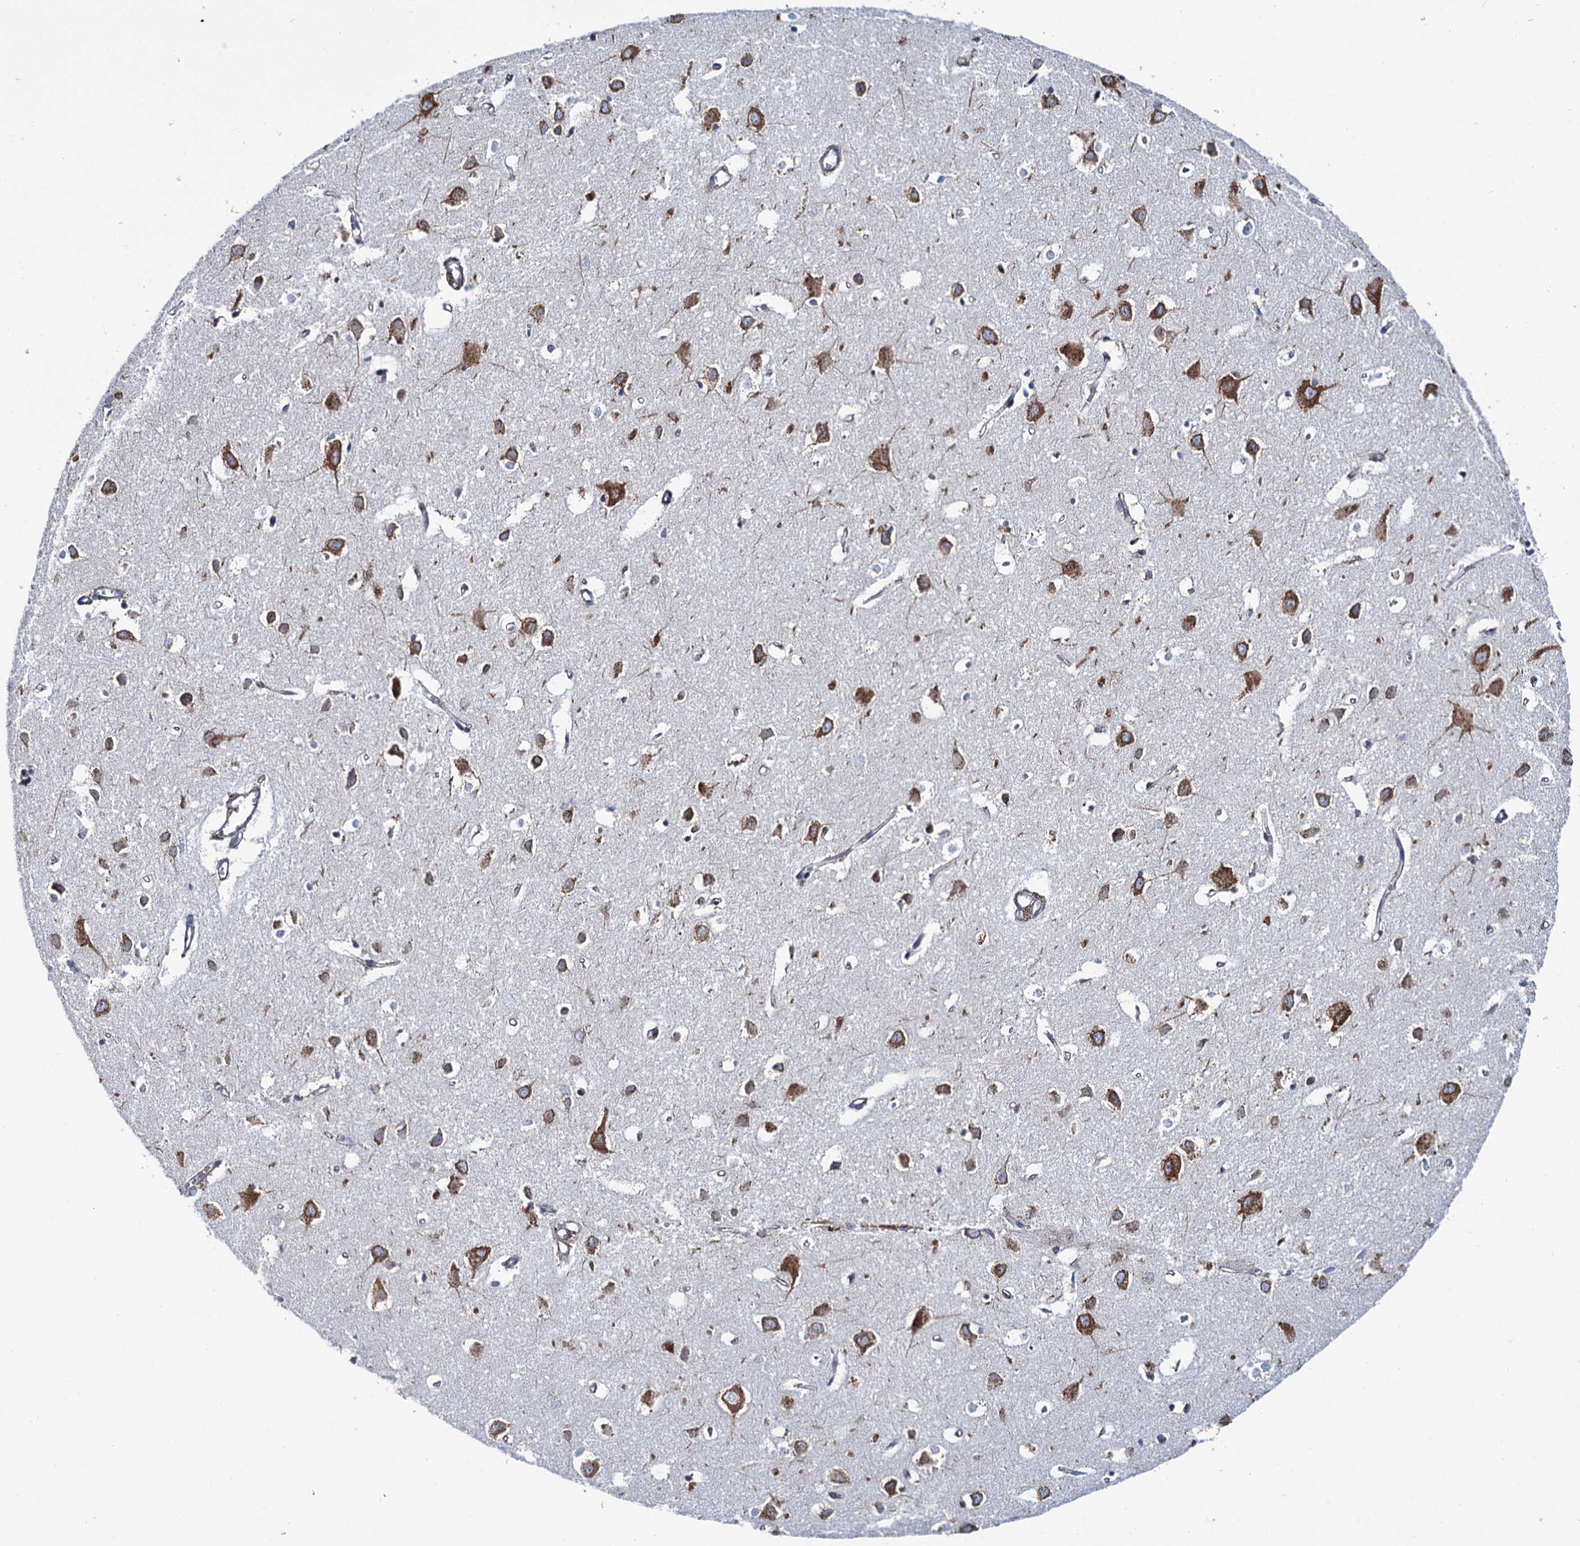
{"staining": {"intensity": "negative", "quantity": "none", "location": "none"}, "tissue": "cerebral cortex", "cell_type": "Endothelial cells", "image_type": "normal", "snomed": [{"axis": "morphology", "description": "Normal tissue, NOS"}, {"axis": "topography", "description": "Cerebral cortex"}], "caption": "Histopathology image shows no protein positivity in endothelial cells of benign cerebral cortex. (Stains: DAB immunohistochemistry with hematoxylin counter stain, Microscopy: brightfield microscopy at high magnification).", "gene": "SHE", "patient": {"sex": "female", "age": 64}}